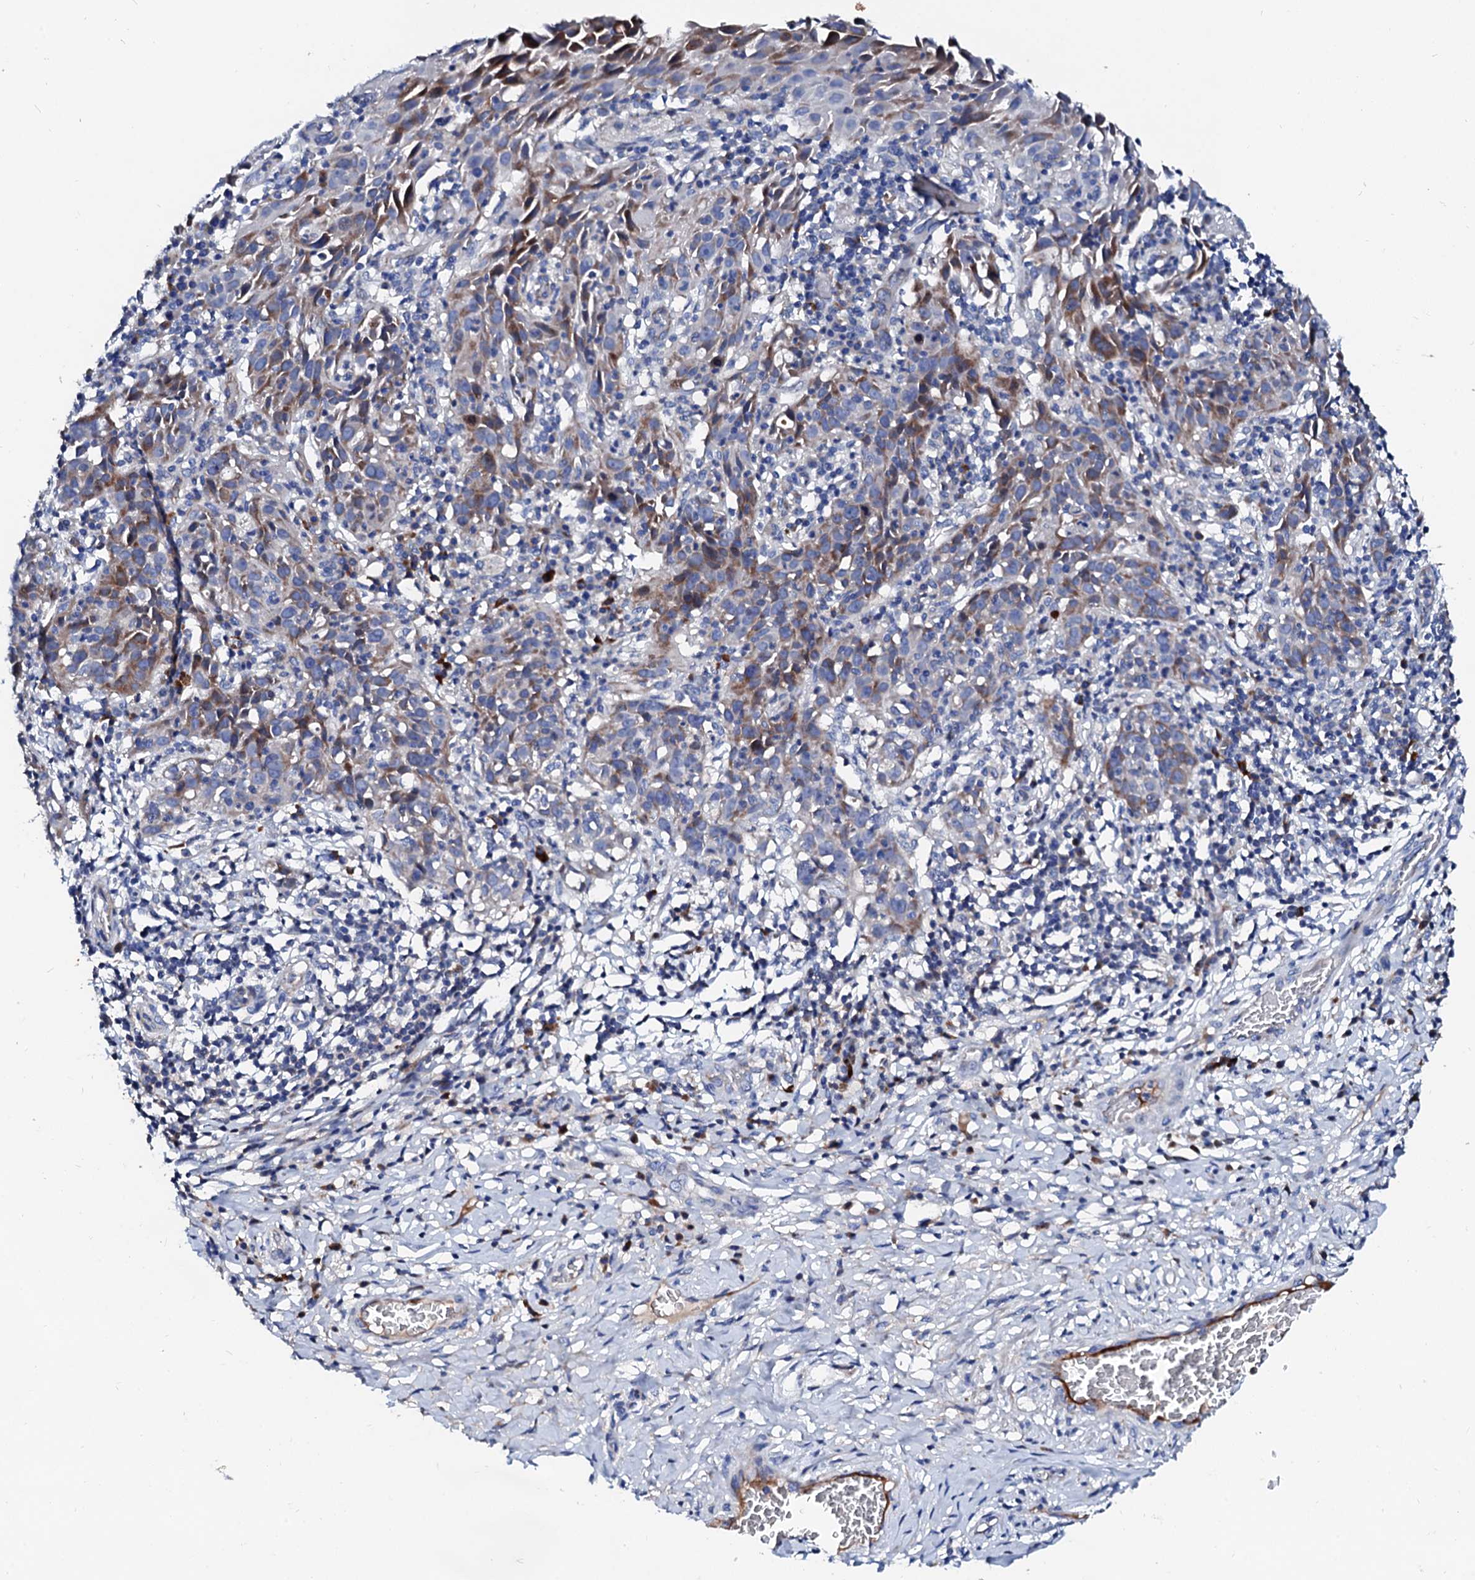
{"staining": {"intensity": "moderate", "quantity": "<25%", "location": "cytoplasmic/membranous"}, "tissue": "cervical cancer", "cell_type": "Tumor cells", "image_type": "cancer", "snomed": [{"axis": "morphology", "description": "Squamous cell carcinoma, NOS"}, {"axis": "topography", "description": "Cervix"}], "caption": "Moderate cytoplasmic/membranous positivity is present in about <25% of tumor cells in cervical squamous cell carcinoma.", "gene": "SLC10A7", "patient": {"sex": "female", "age": 50}}